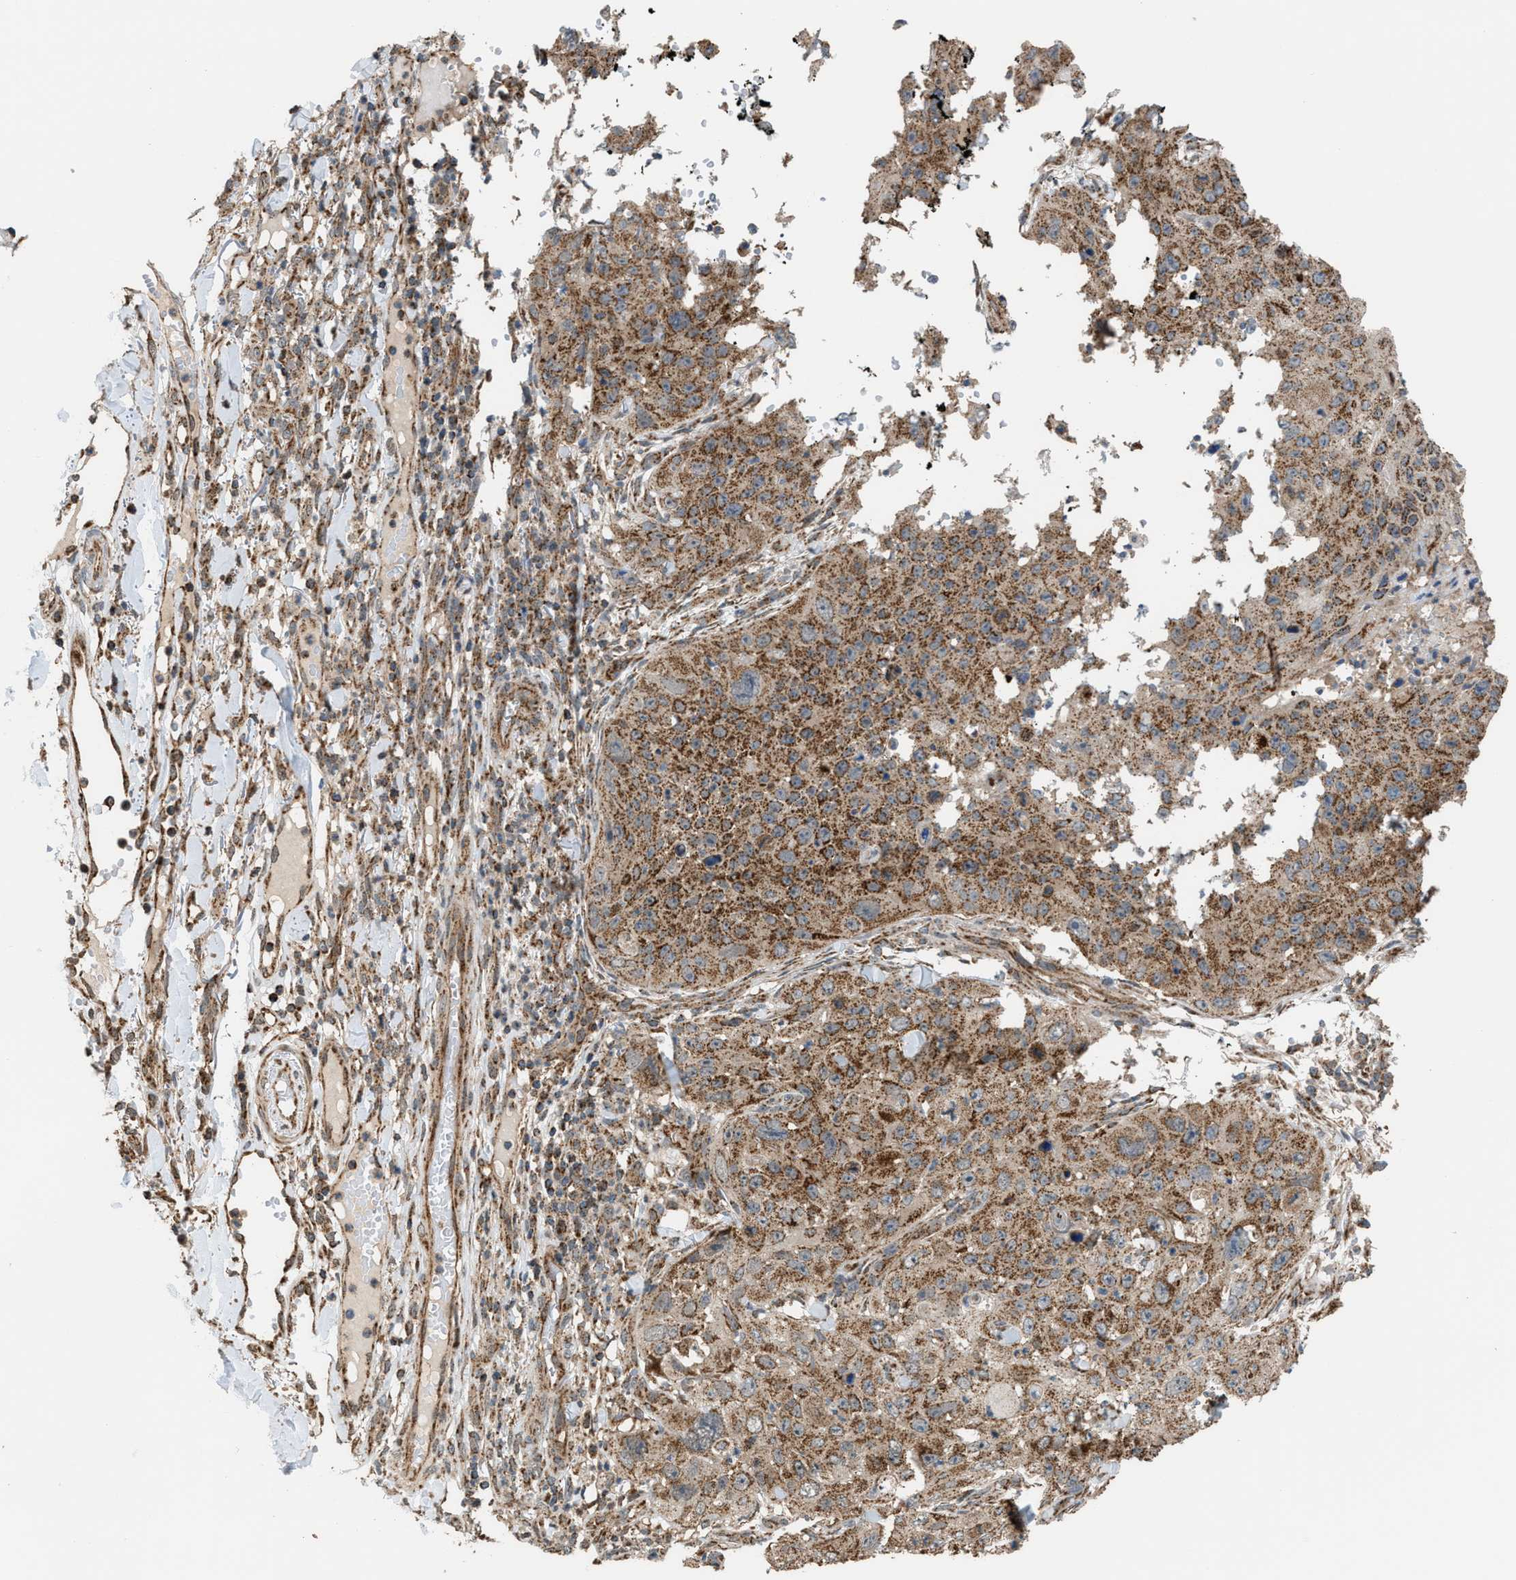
{"staining": {"intensity": "moderate", "quantity": ">75%", "location": "cytoplasmic/membranous"}, "tissue": "skin cancer", "cell_type": "Tumor cells", "image_type": "cancer", "snomed": [{"axis": "morphology", "description": "Squamous cell carcinoma, NOS"}, {"axis": "topography", "description": "Skin"}], "caption": "Immunohistochemistry (IHC) photomicrograph of human skin squamous cell carcinoma stained for a protein (brown), which shows medium levels of moderate cytoplasmic/membranous staining in approximately >75% of tumor cells.", "gene": "SGSM2", "patient": {"sex": "female", "age": 80}}